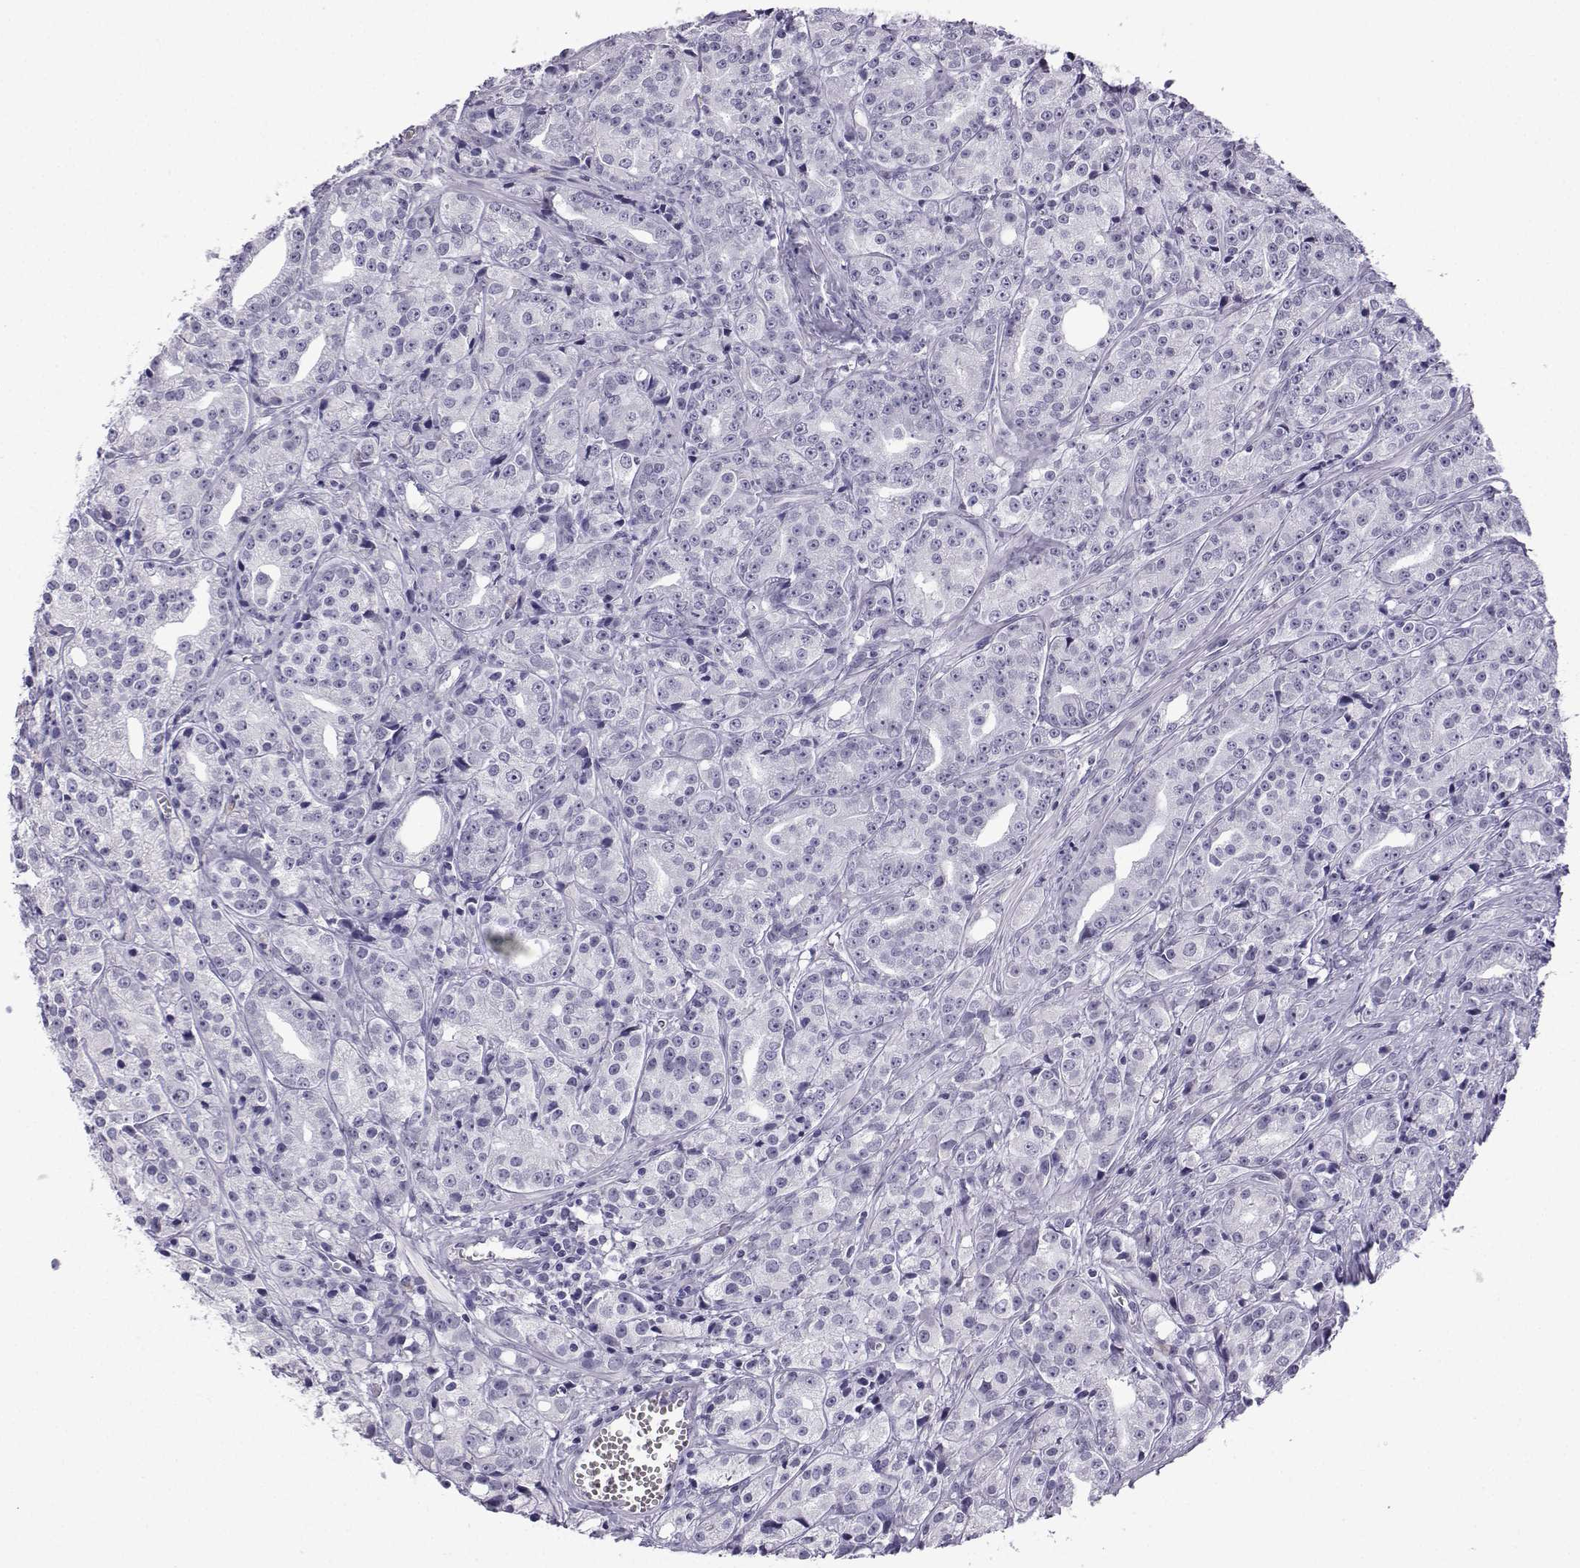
{"staining": {"intensity": "negative", "quantity": "none", "location": "none"}, "tissue": "prostate cancer", "cell_type": "Tumor cells", "image_type": "cancer", "snomed": [{"axis": "morphology", "description": "Adenocarcinoma, Medium grade"}, {"axis": "topography", "description": "Prostate"}], "caption": "Tumor cells are negative for protein expression in human prostate medium-grade adenocarcinoma.", "gene": "MRGBP", "patient": {"sex": "male", "age": 74}}